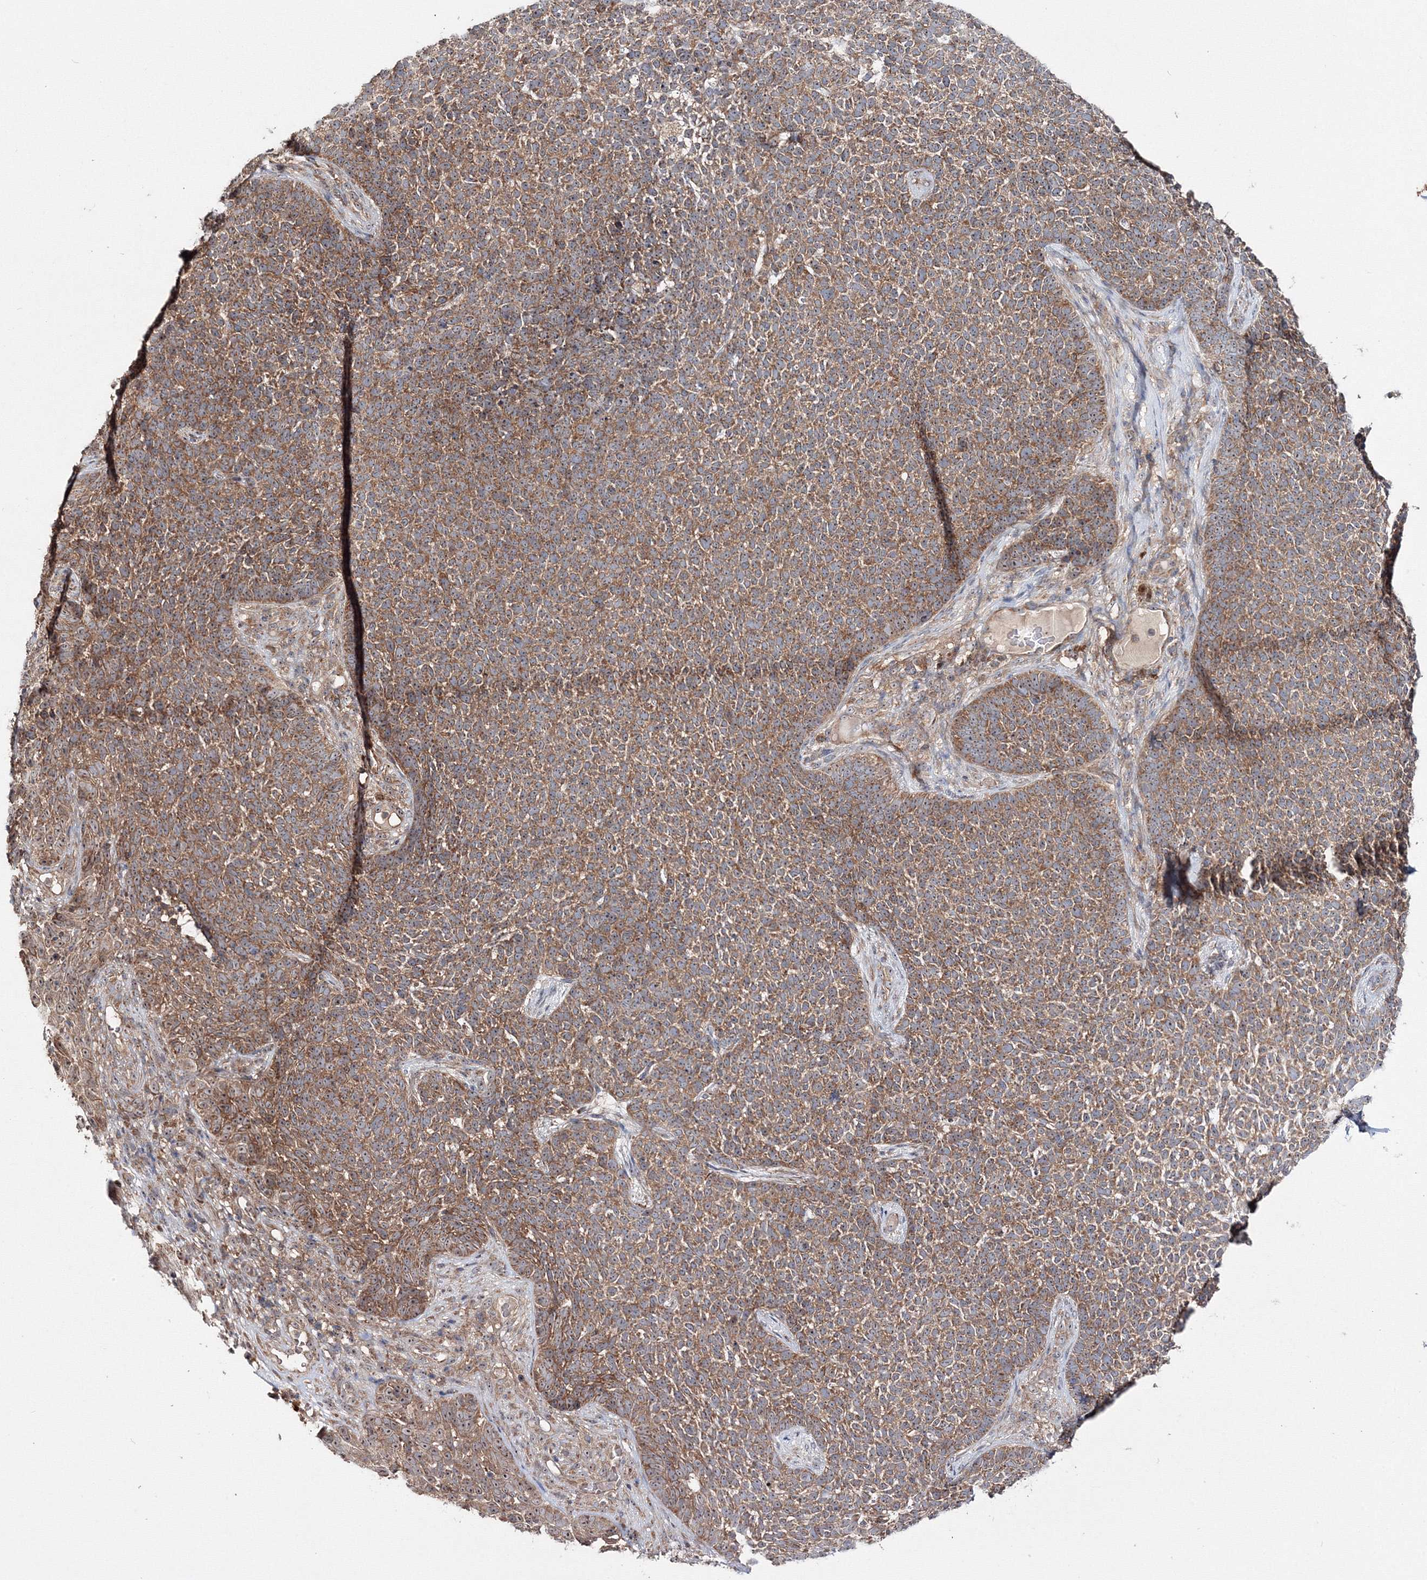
{"staining": {"intensity": "moderate", "quantity": ">75%", "location": "cytoplasmic/membranous"}, "tissue": "skin cancer", "cell_type": "Tumor cells", "image_type": "cancer", "snomed": [{"axis": "morphology", "description": "Basal cell carcinoma"}, {"axis": "topography", "description": "Skin"}], "caption": "This is an image of immunohistochemistry staining of skin cancer (basal cell carcinoma), which shows moderate positivity in the cytoplasmic/membranous of tumor cells.", "gene": "PEX13", "patient": {"sex": "female", "age": 84}}